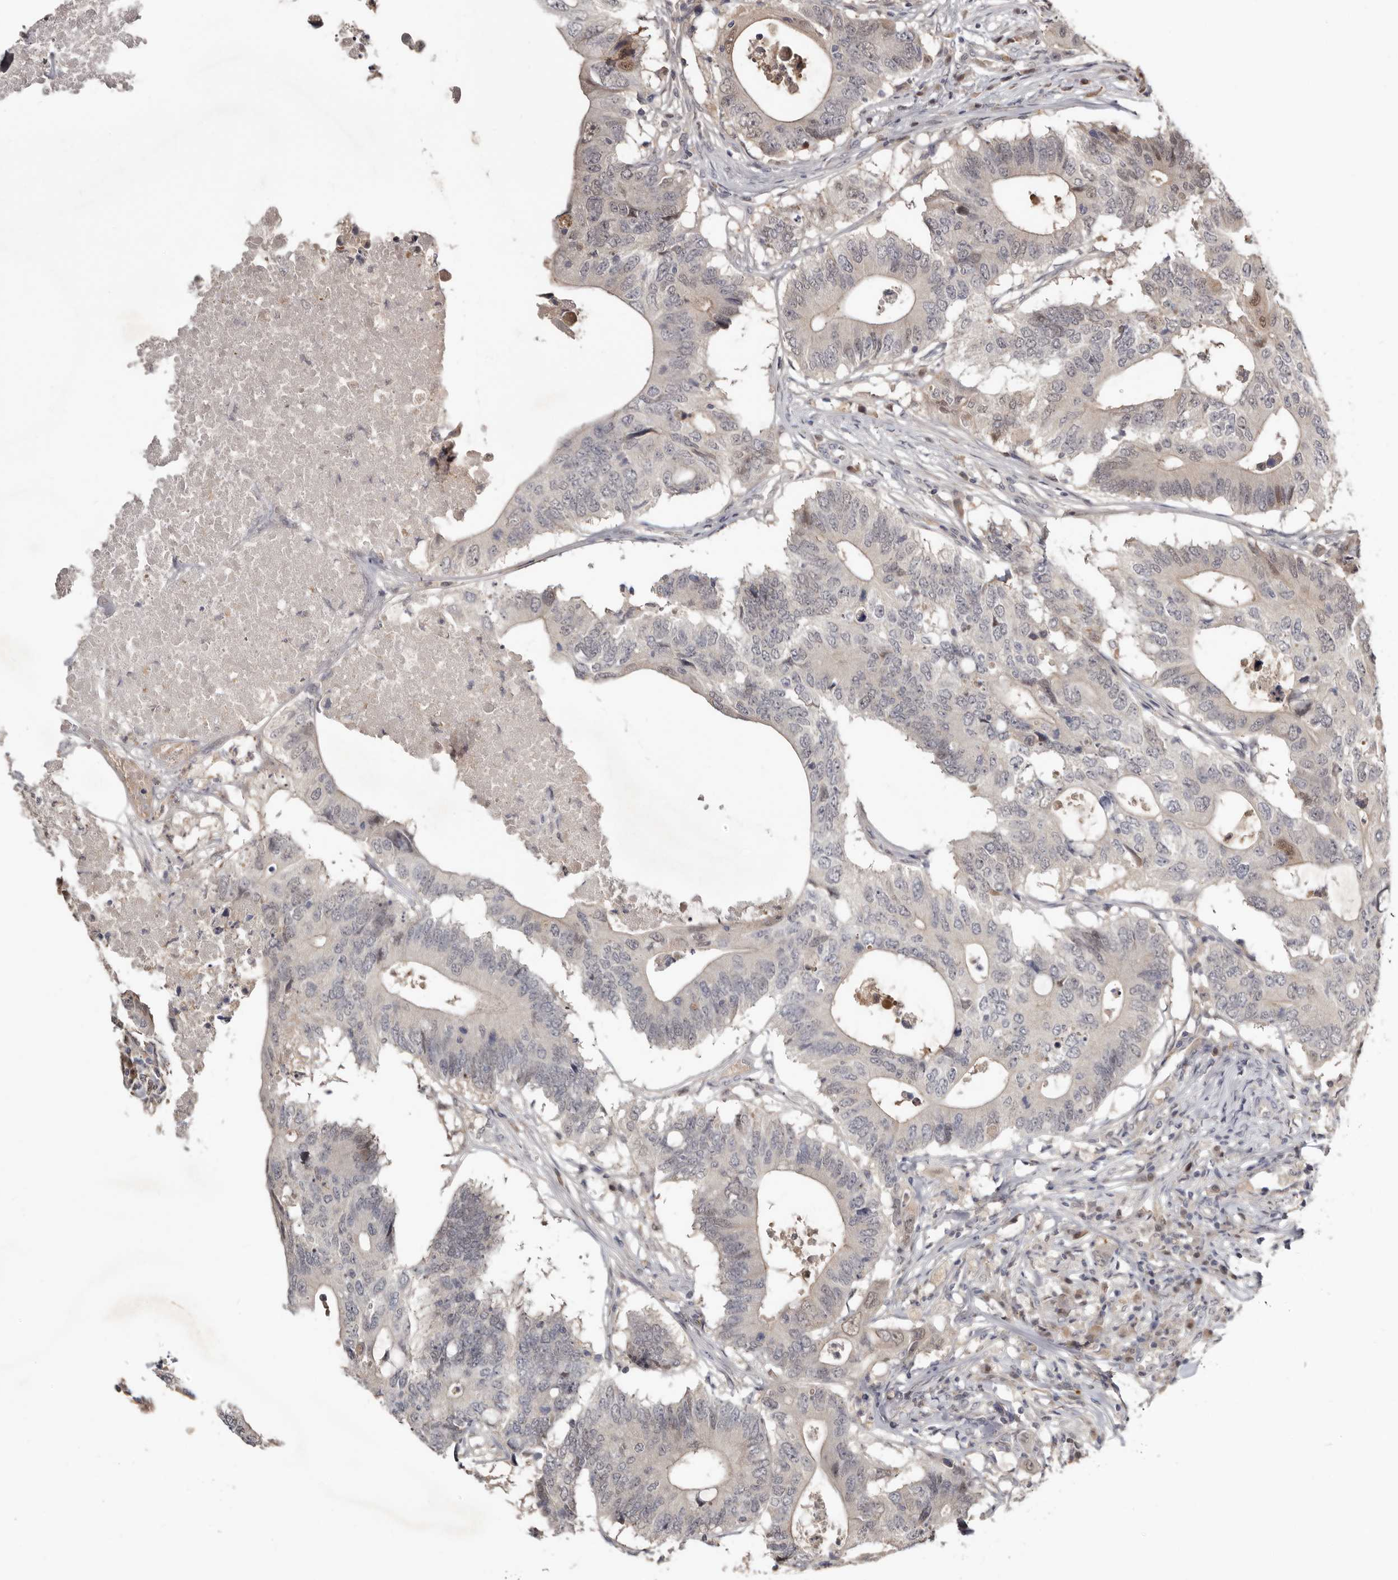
{"staining": {"intensity": "moderate", "quantity": "<25%", "location": "nuclear"}, "tissue": "colorectal cancer", "cell_type": "Tumor cells", "image_type": "cancer", "snomed": [{"axis": "morphology", "description": "Adenocarcinoma, NOS"}, {"axis": "topography", "description": "Colon"}], "caption": "Protein staining displays moderate nuclear staining in approximately <25% of tumor cells in colorectal cancer (adenocarcinoma). (brown staining indicates protein expression, while blue staining denotes nuclei).", "gene": "RBKS", "patient": {"sex": "male", "age": 71}}